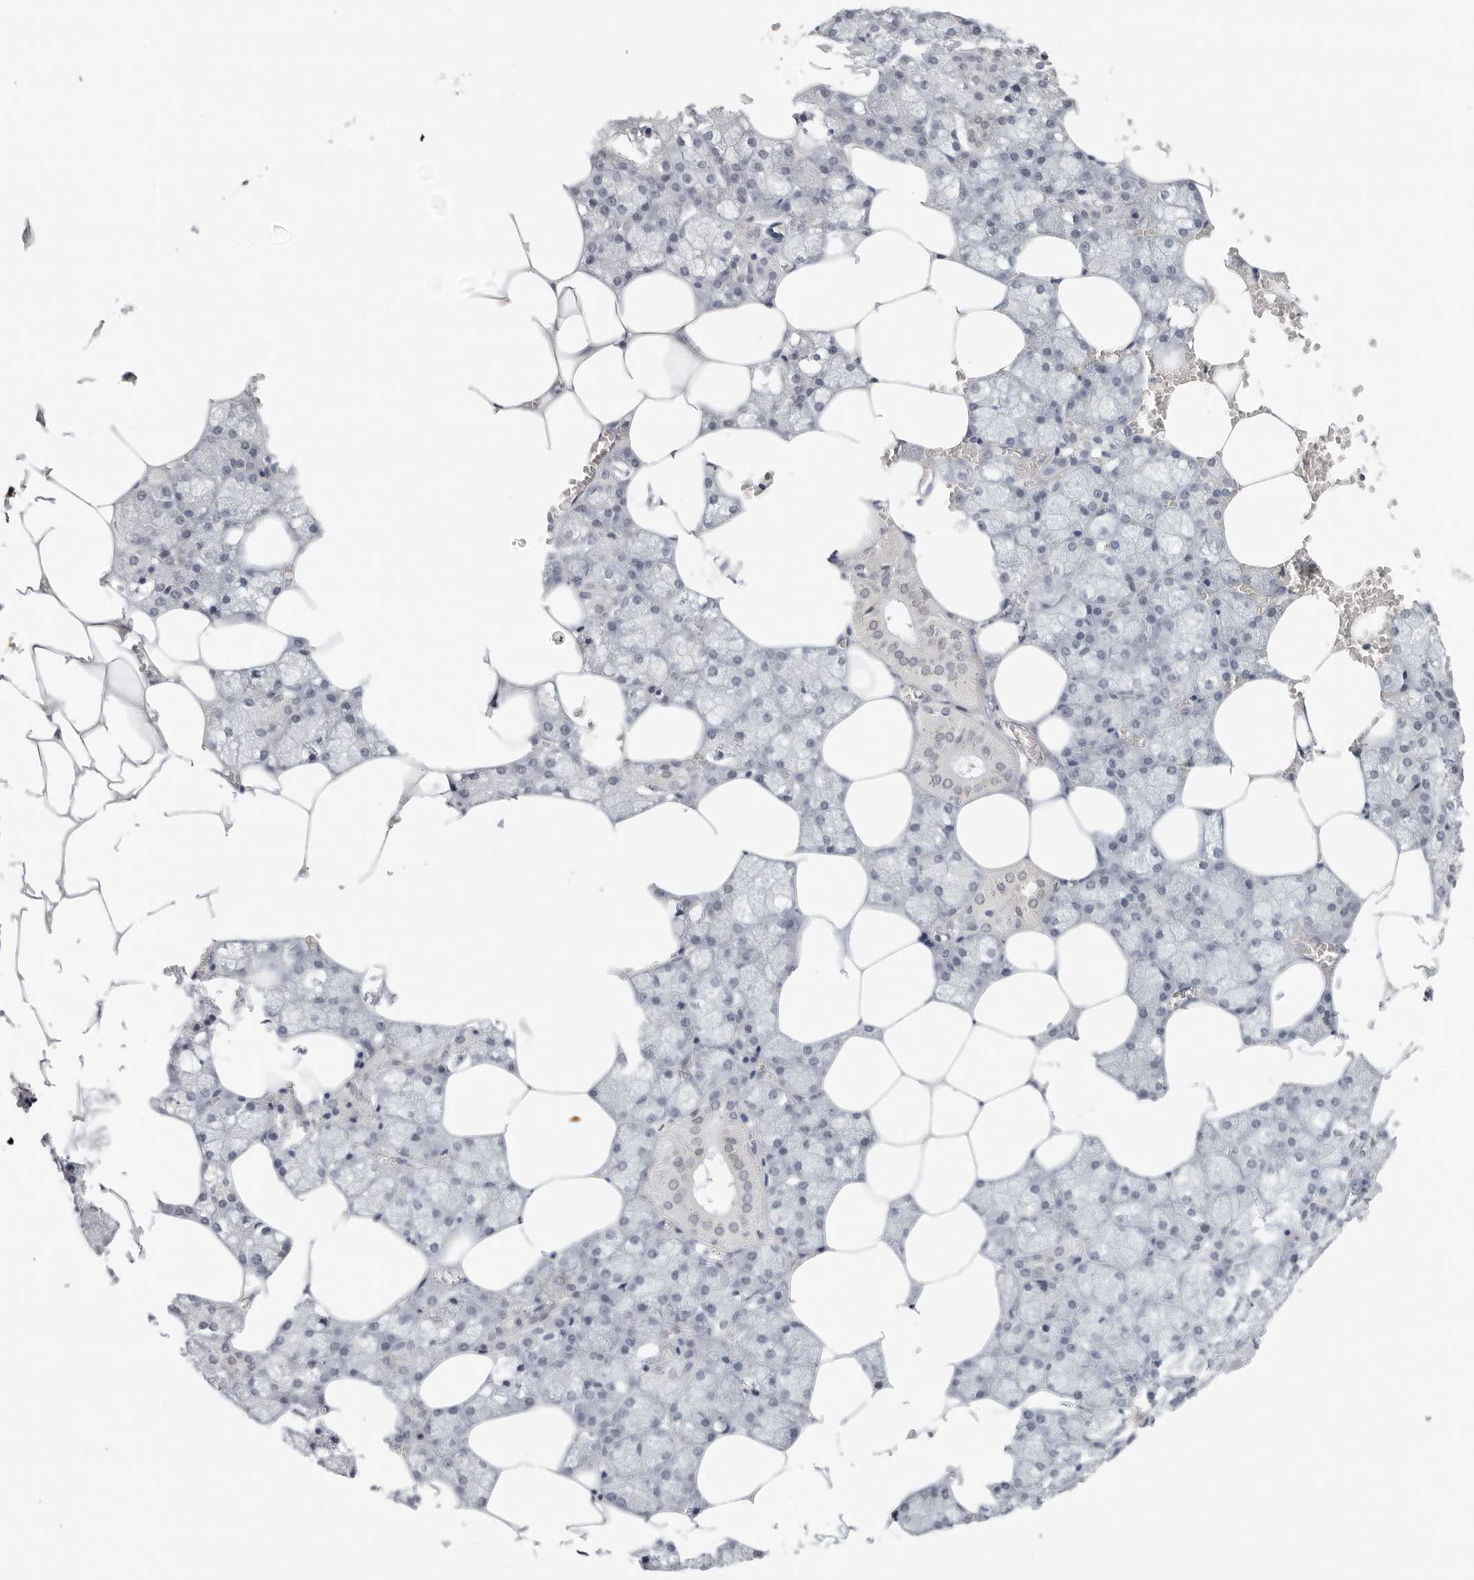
{"staining": {"intensity": "moderate", "quantity": "<25%", "location": "cytoplasmic/membranous"}, "tissue": "salivary gland", "cell_type": "Glandular cells", "image_type": "normal", "snomed": [{"axis": "morphology", "description": "Normal tissue, NOS"}, {"axis": "topography", "description": "Salivary gland"}], "caption": "The photomicrograph shows staining of benign salivary gland, revealing moderate cytoplasmic/membranous protein positivity (brown color) within glandular cells. The protein is stained brown, and the nuclei are stained in blue (DAB IHC with brightfield microscopy, high magnification).", "gene": "FLG2", "patient": {"sex": "male", "age": 62}}